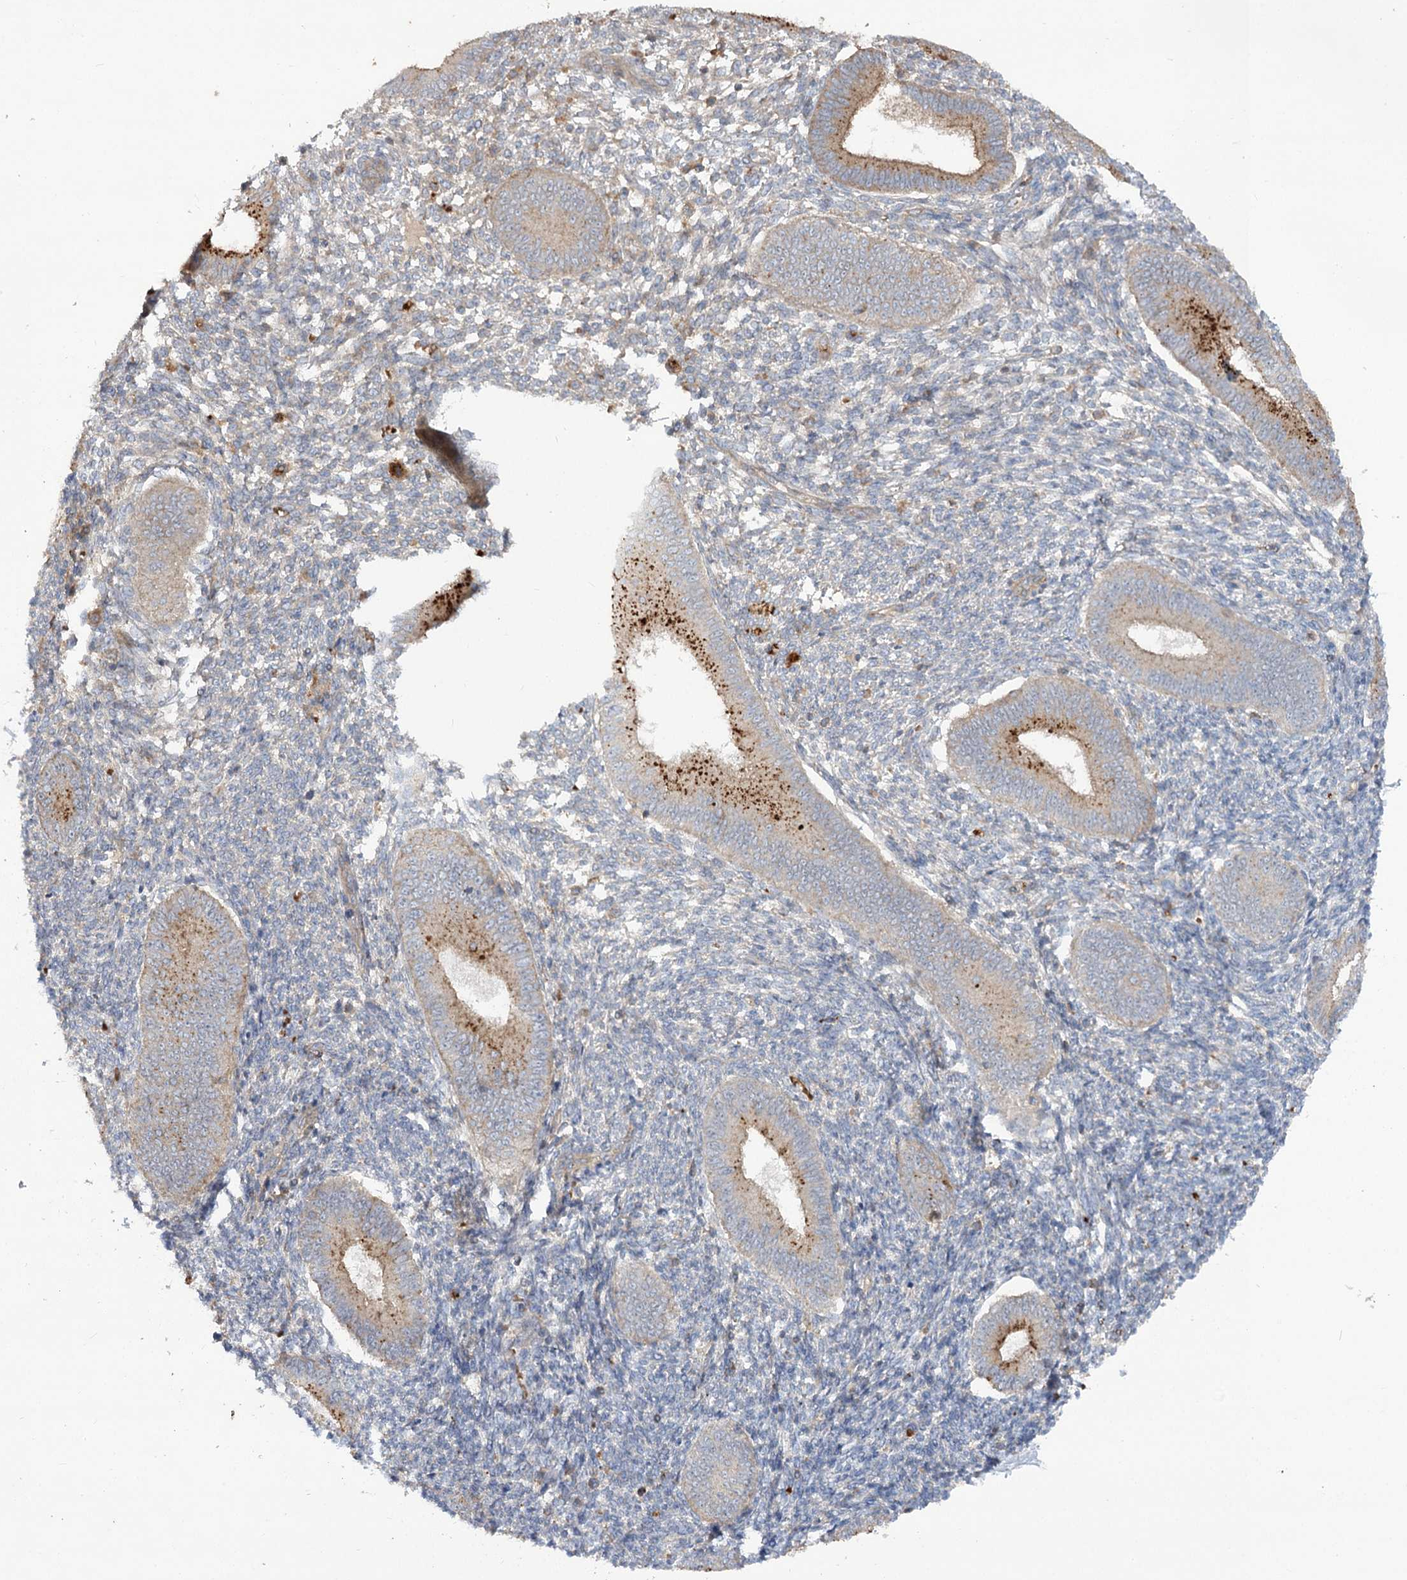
{"staining": {"intensity": "weak", "quantity": "<25%", "location": "cytoplasmic/membranous"}, "tissue": "endometrium", "cell_type": "Cells in endometrial stroma", "image_type": "normal", "snomed": [{"axis": "morphology", "description": "Normal tissue, NOS"}, {"axis": "topography", "description": "Uterus"}, {"axis": "topography", "description": "Endometrium"}], "caption": "There is no significant staining in cells in endometrial stroma of endometrium. (DAB IHC visualized using brightfield microscopy, high magnification).", "gene": "KIAA0825", "patient": {"sex": "female", "age": 48}}